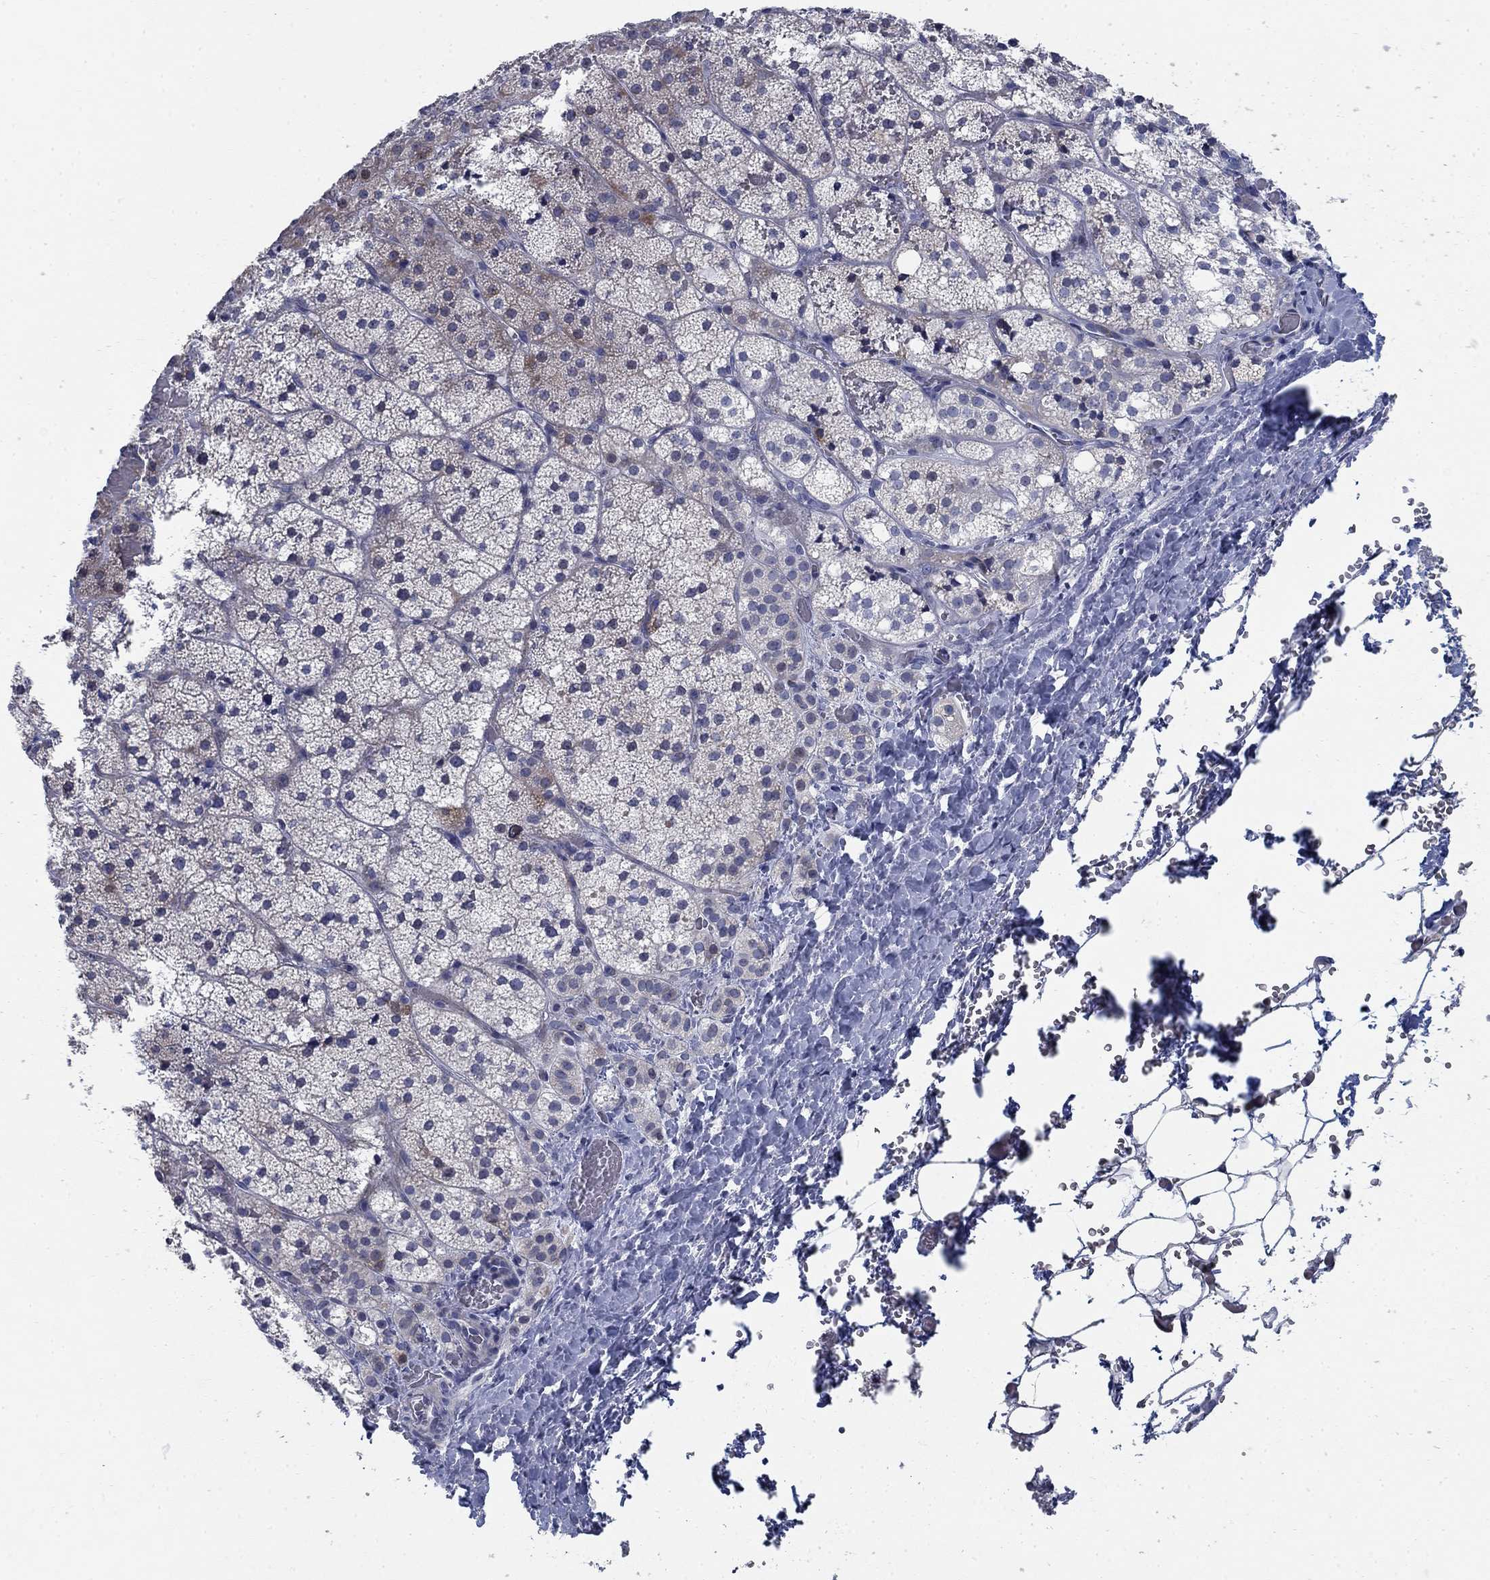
{"staining": {"intensity": "moderate", "quantity": "<25%", "location": "cytoplasmic/membranous"}, "tissue": "adrenal gland", "cell_type": "Glandular cells", "image_type": "normal", "snomed": [{"axis": "morphology", "description": "Normal tissue, NOS"}, {"axis": "topography", "description": "Adrenal gland"}], "caption": "High-power microscopy captured an immunohistochemistry (IHC) histopathology image of normal adrenal gland, revealing moderate cytoplasmic/membranous staining in approximately <25% of glandular cells.", "gene": "DNER", "patient": {"sex": "male", "age": 53}}